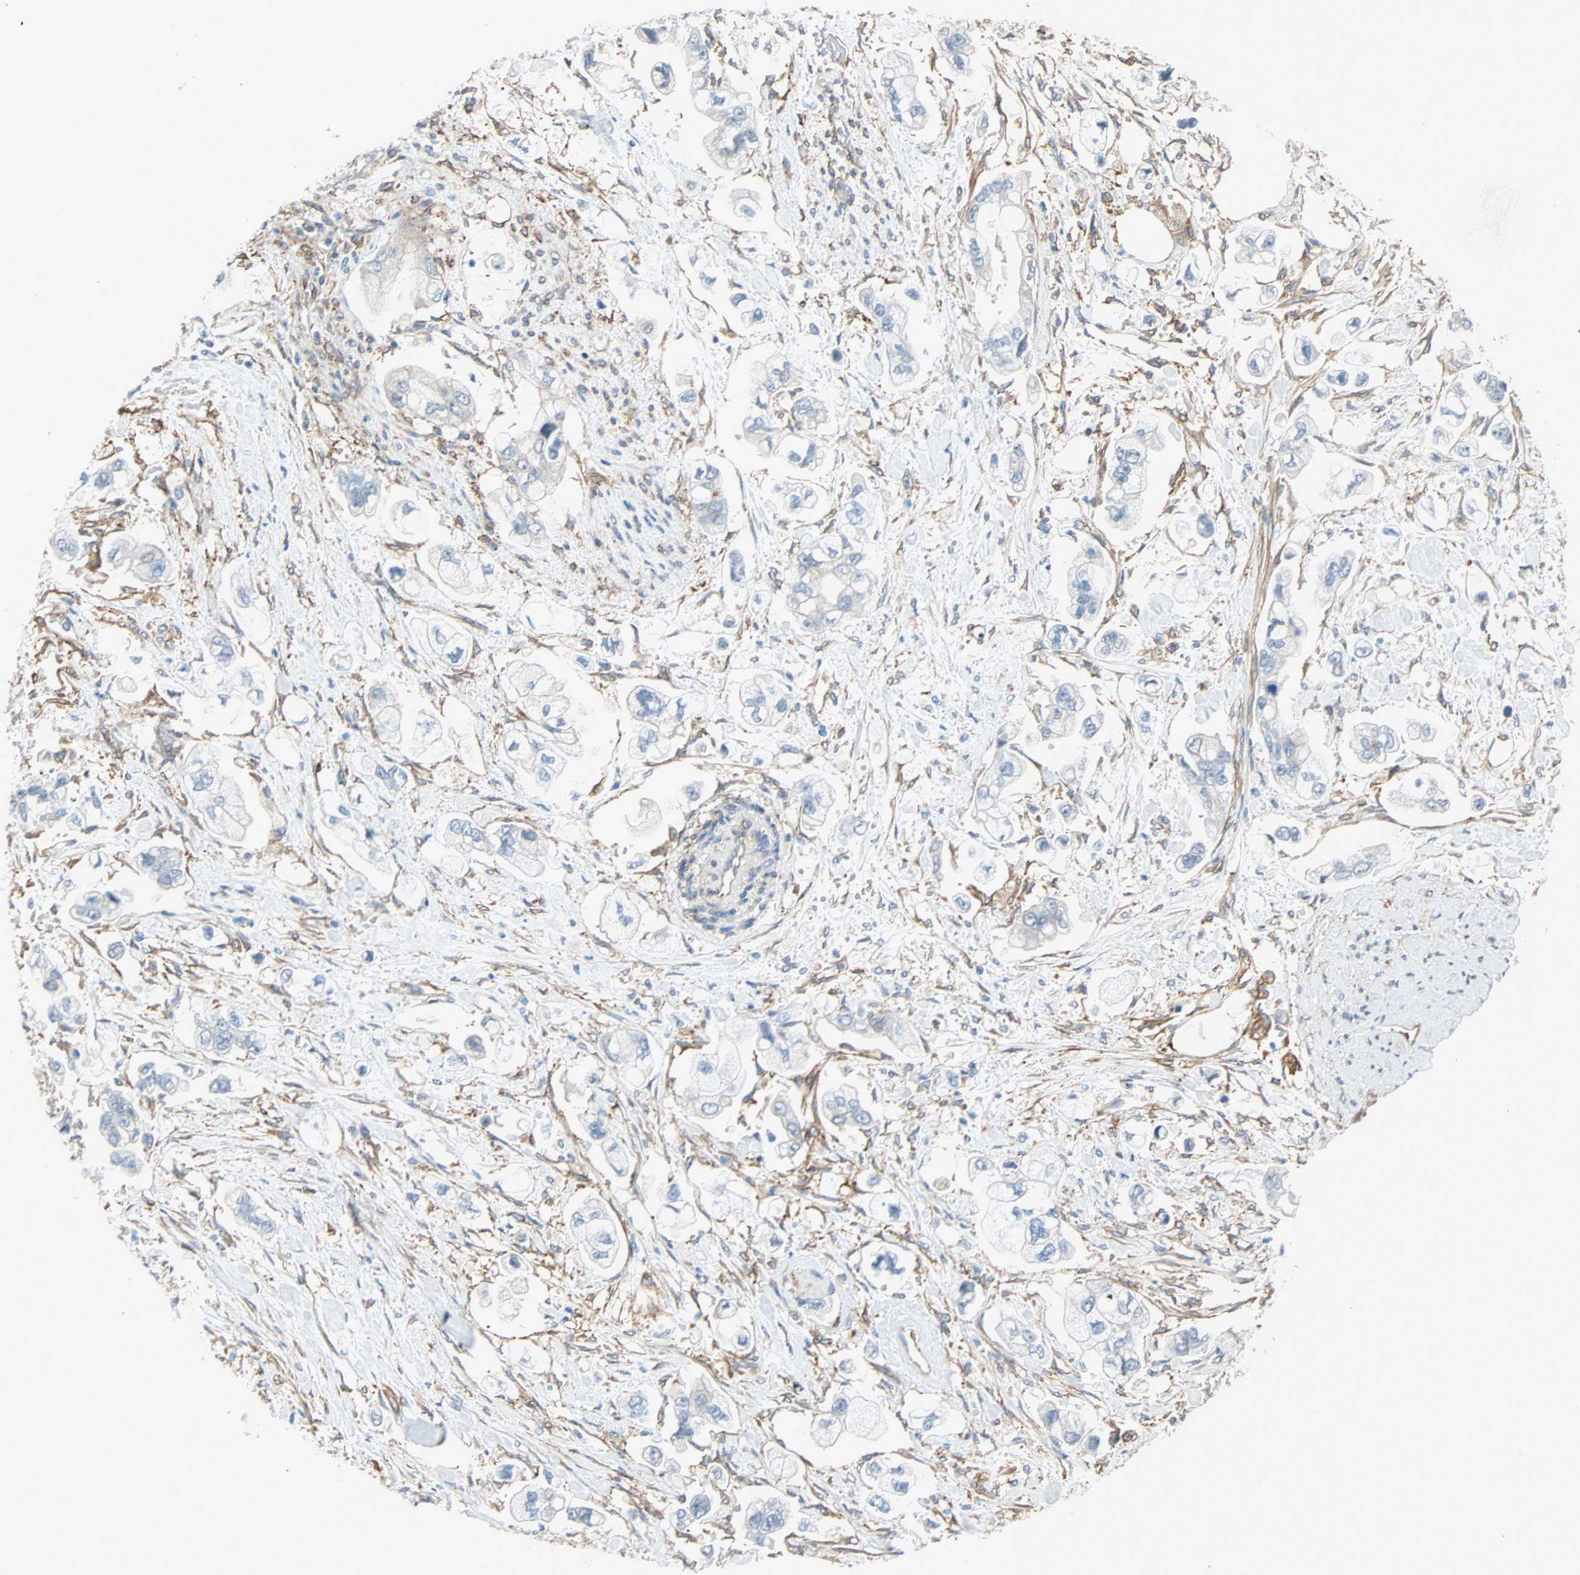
{"staining": {"intensity": "negative", "quantity": "none", "location": "none"}, "tissue": "stomach cancer", "cell_type": "Tumor cells", "image_type": "cancer", "snomed": [{"axis": "morphology", "description": "Adenocarcinoma, NOS"}, {"axis": "topography", "description": "Stomach"}], "caption": "Human stomach adenocarcinoma stained for a protein using immunohistochemistry (IHC) displays no positivity in tumor cells.", "gene": "EPB41L2", "patient": {"sex": "male", "age": 62}}